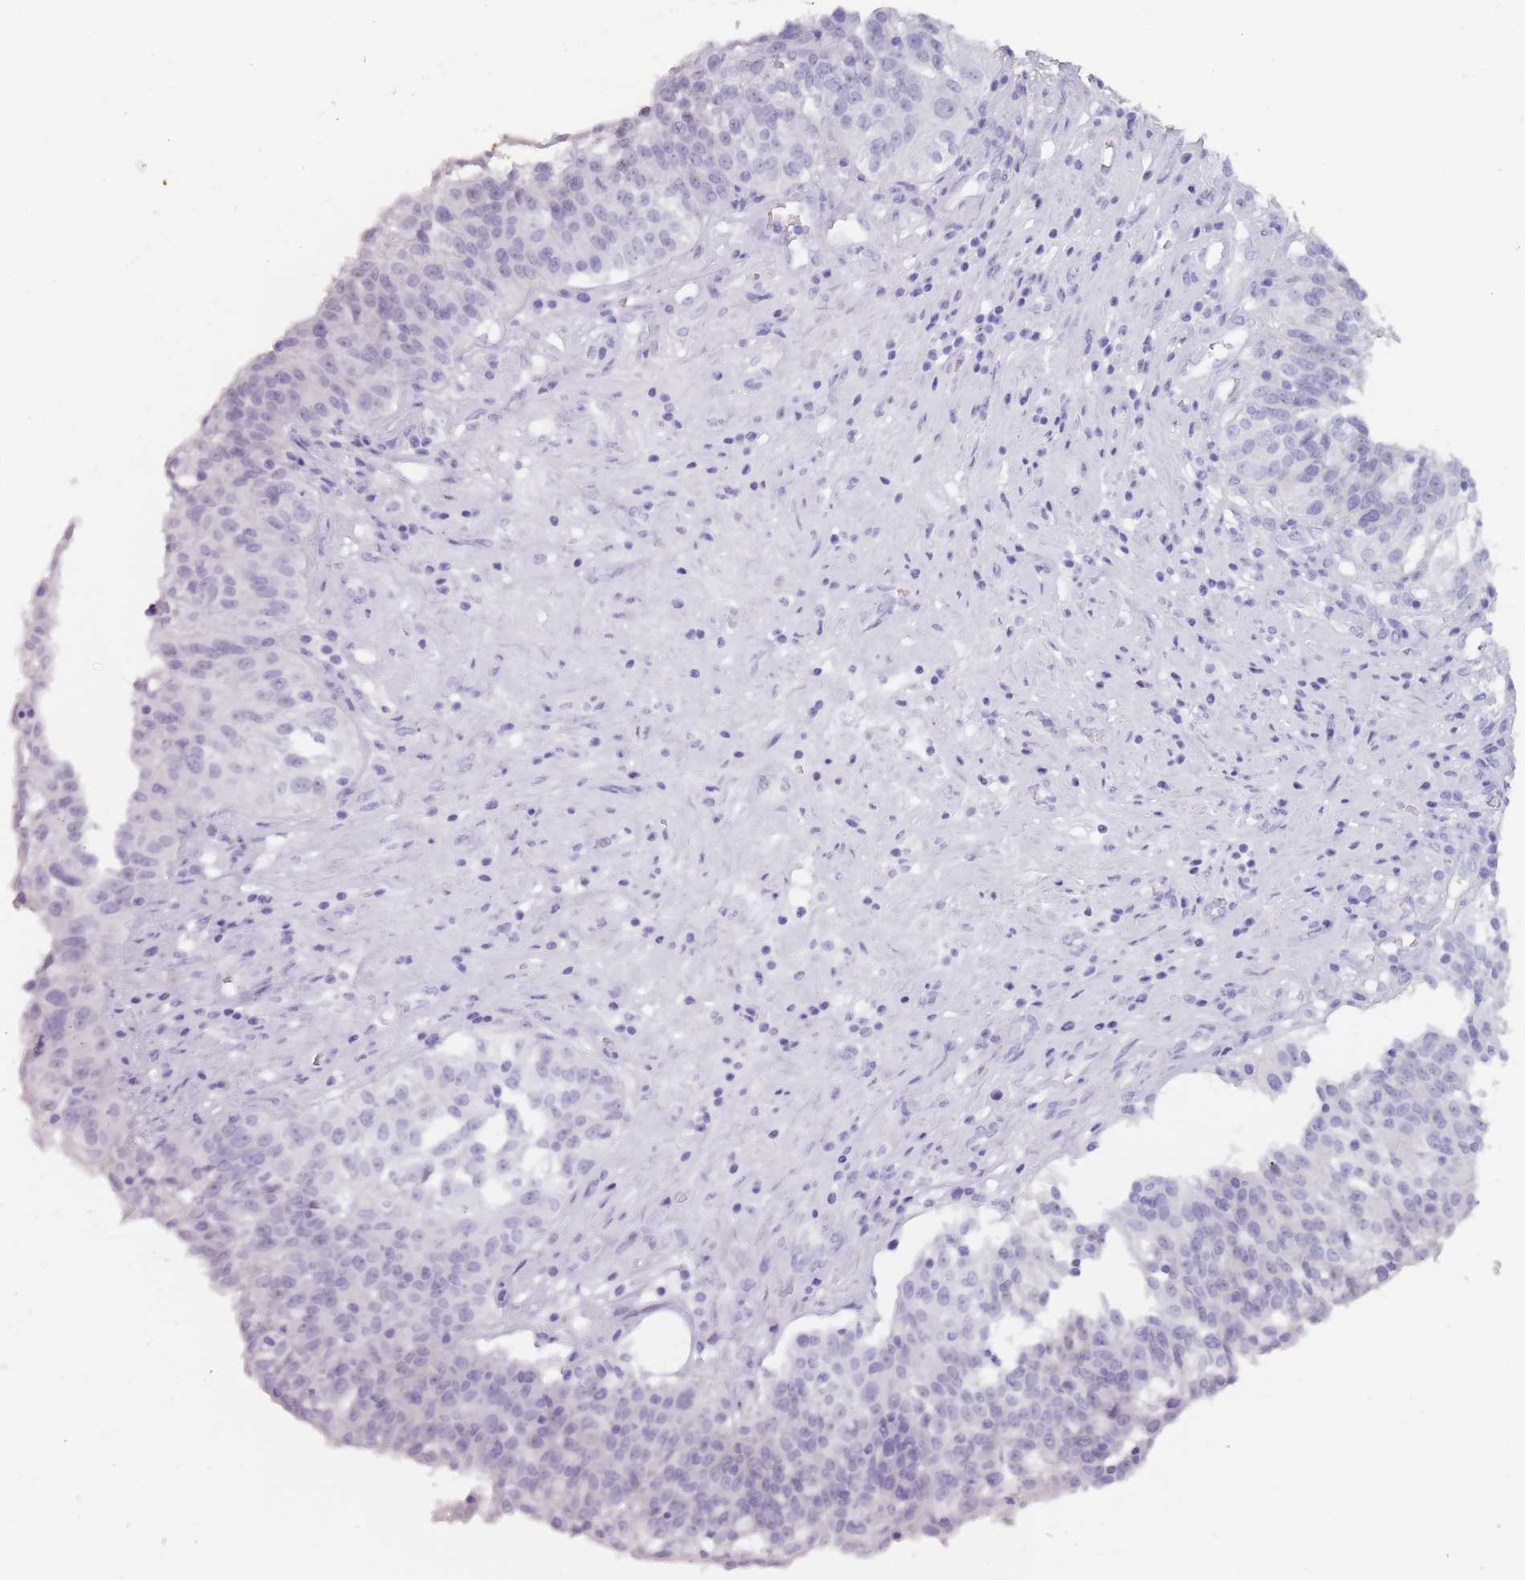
{"staining": {"intensity": "negative", "quantity": "none", "location": "none"}, "tissue": "ovarian cancer", "cell_type": "Tumor cells", "image_type": "cancer", "snomed": [{"axis": "morphology", "description": "Cystadenocarcinoma, serous, NOS"}, {"axis": "topography", "description": "Ovary"}], "caption": "Immunohistochemical staining of human ovarian cancer (serous cystadenocarcinoma) shows no significant staining in tumor cells. Brightfield microscopy of immunohistochemistry (IHC) stained with DAB (brown) and hematoxylin (blue), captured at high magnification.", "gene": "PNMA3", "patient": {"sex": "female", "age": 59}}